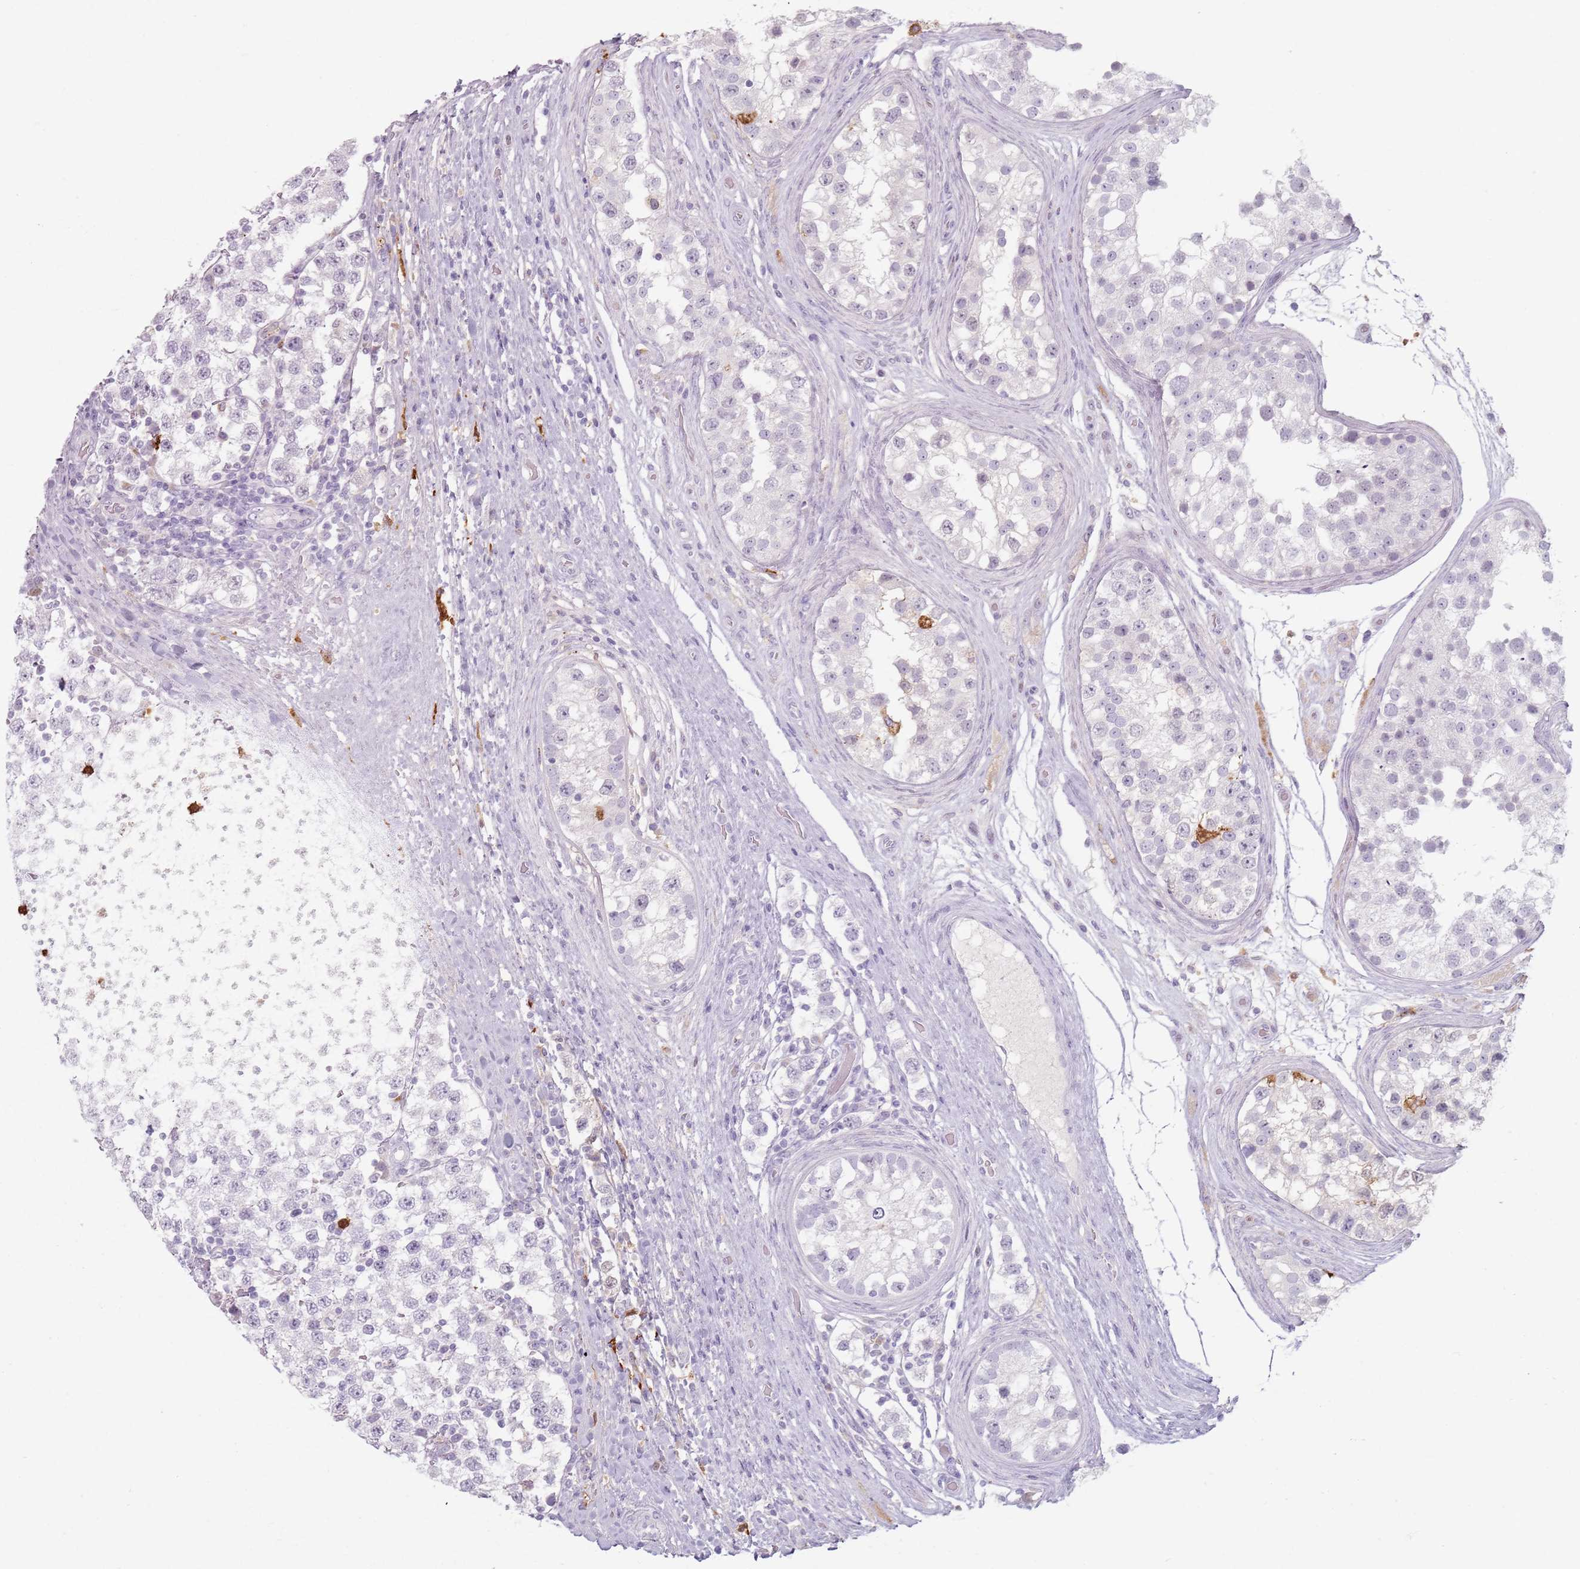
{"staining": {"intensity": "negative", "quantity": "none", "location": "none"}, "tissue": "testis cancer", "cell_type": "Tumor cells", "image_type": "cancer", "snomed": [{"axis": "morphology", "description": "Seminoma, NOS"}, {"axis": "topography", "description": "Testis"}], "caption": "IHC histopathology image of neoplastic tissue: human seminoma (testis) stained with DAB displays no significant protein positivity in tumor cells.", "gene": "GDPGP1", "patient": {"sex": "male", "age": 34}}